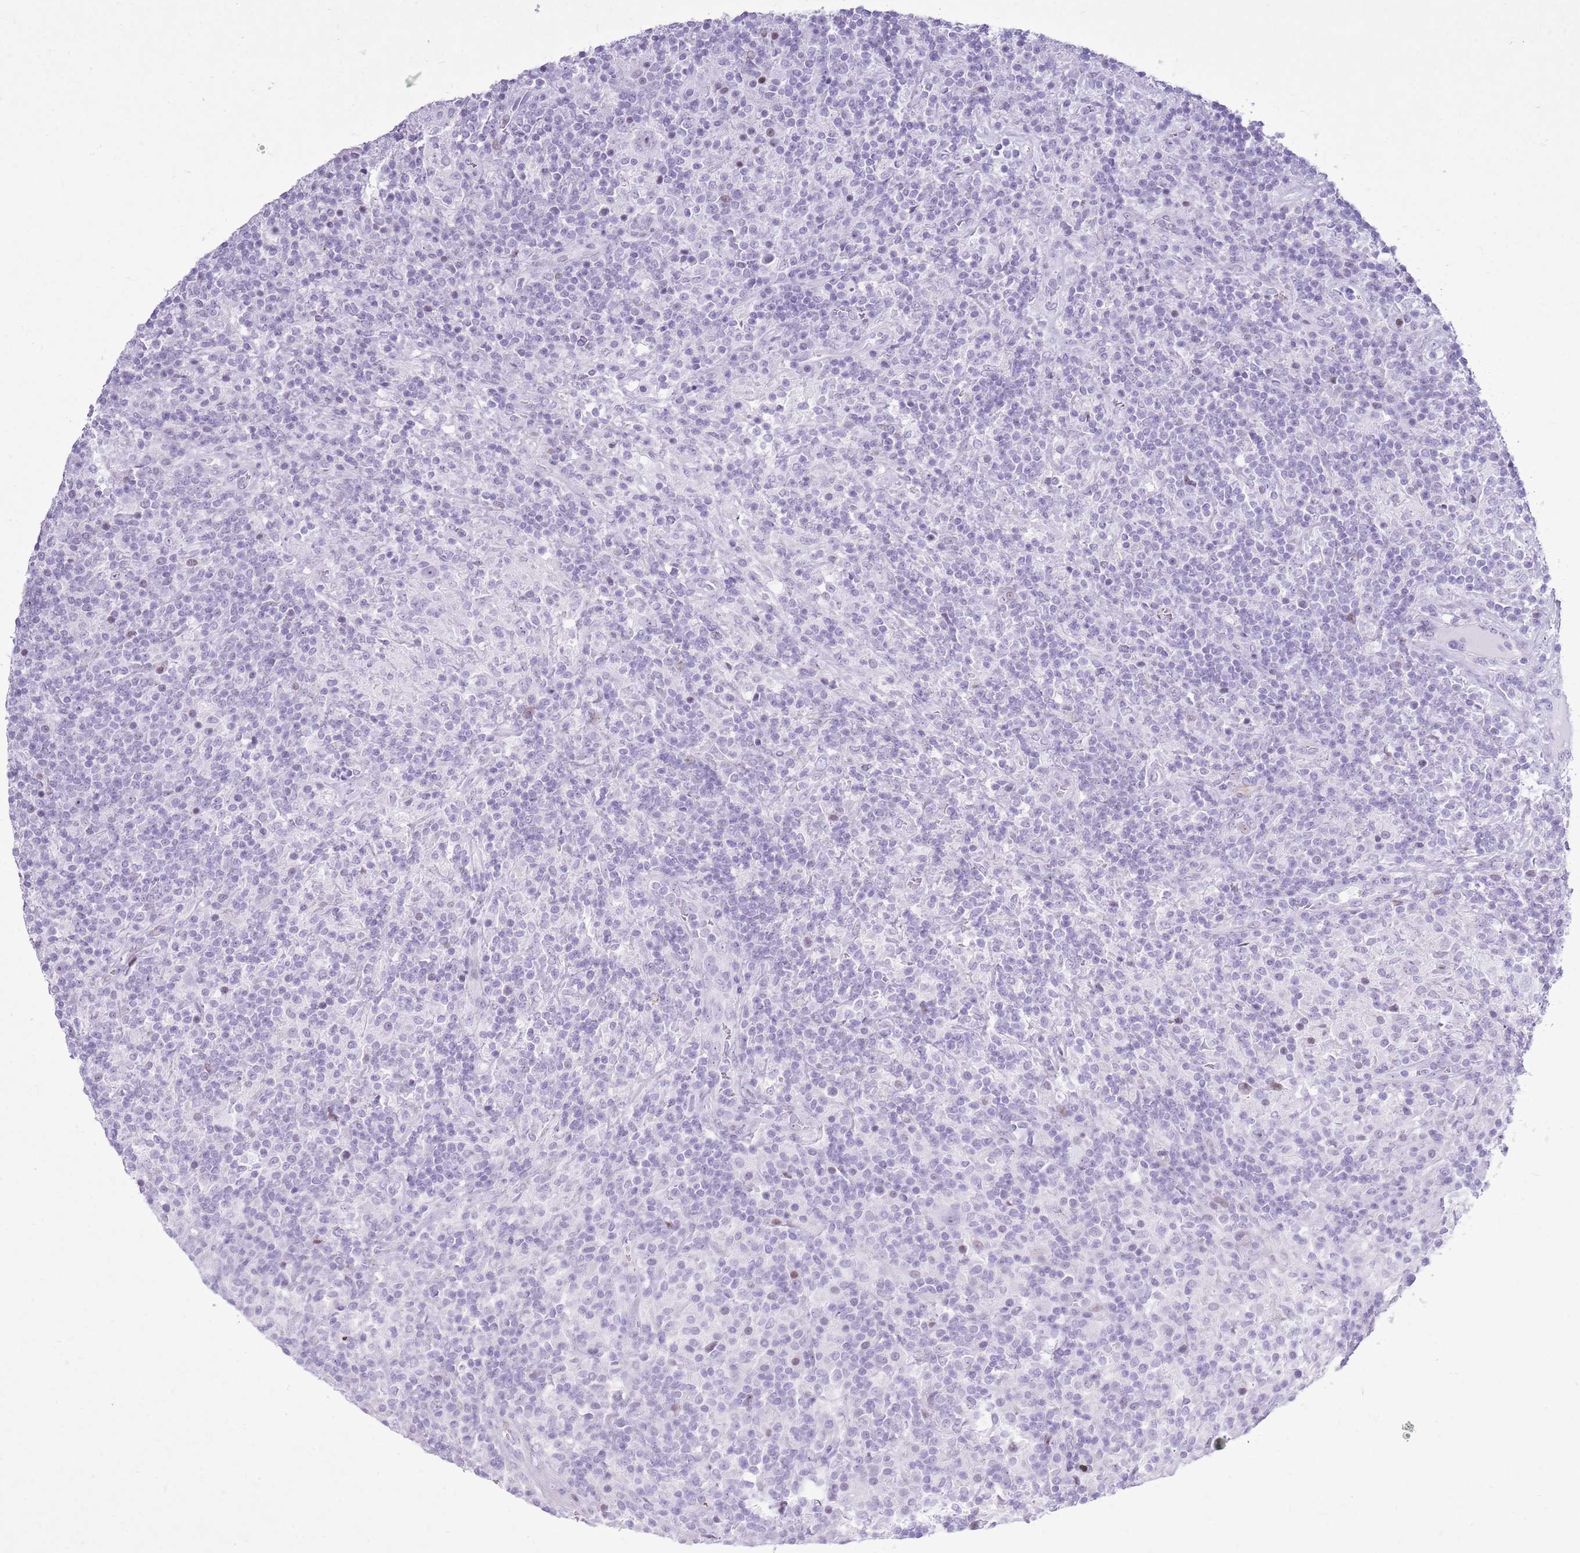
{"staining": {"intensity": "negative", "quantity": "none", "location": "none"}, "tissue": "lymphoma", "cell_type": "Tumor cells", "image_type": "cancer", "snomed": [{"axis": "morphology", "description": "Hodgkin's disease, NOS"}, {"axis": "topography", "description": "Lymph node"}], "caption": "A photomicrograph of Hodgkin's disease stained for a protein displays no brown staining in tumor cells.", "gene": "ASIP", "patient": {"sex": "male", "age": 70}}